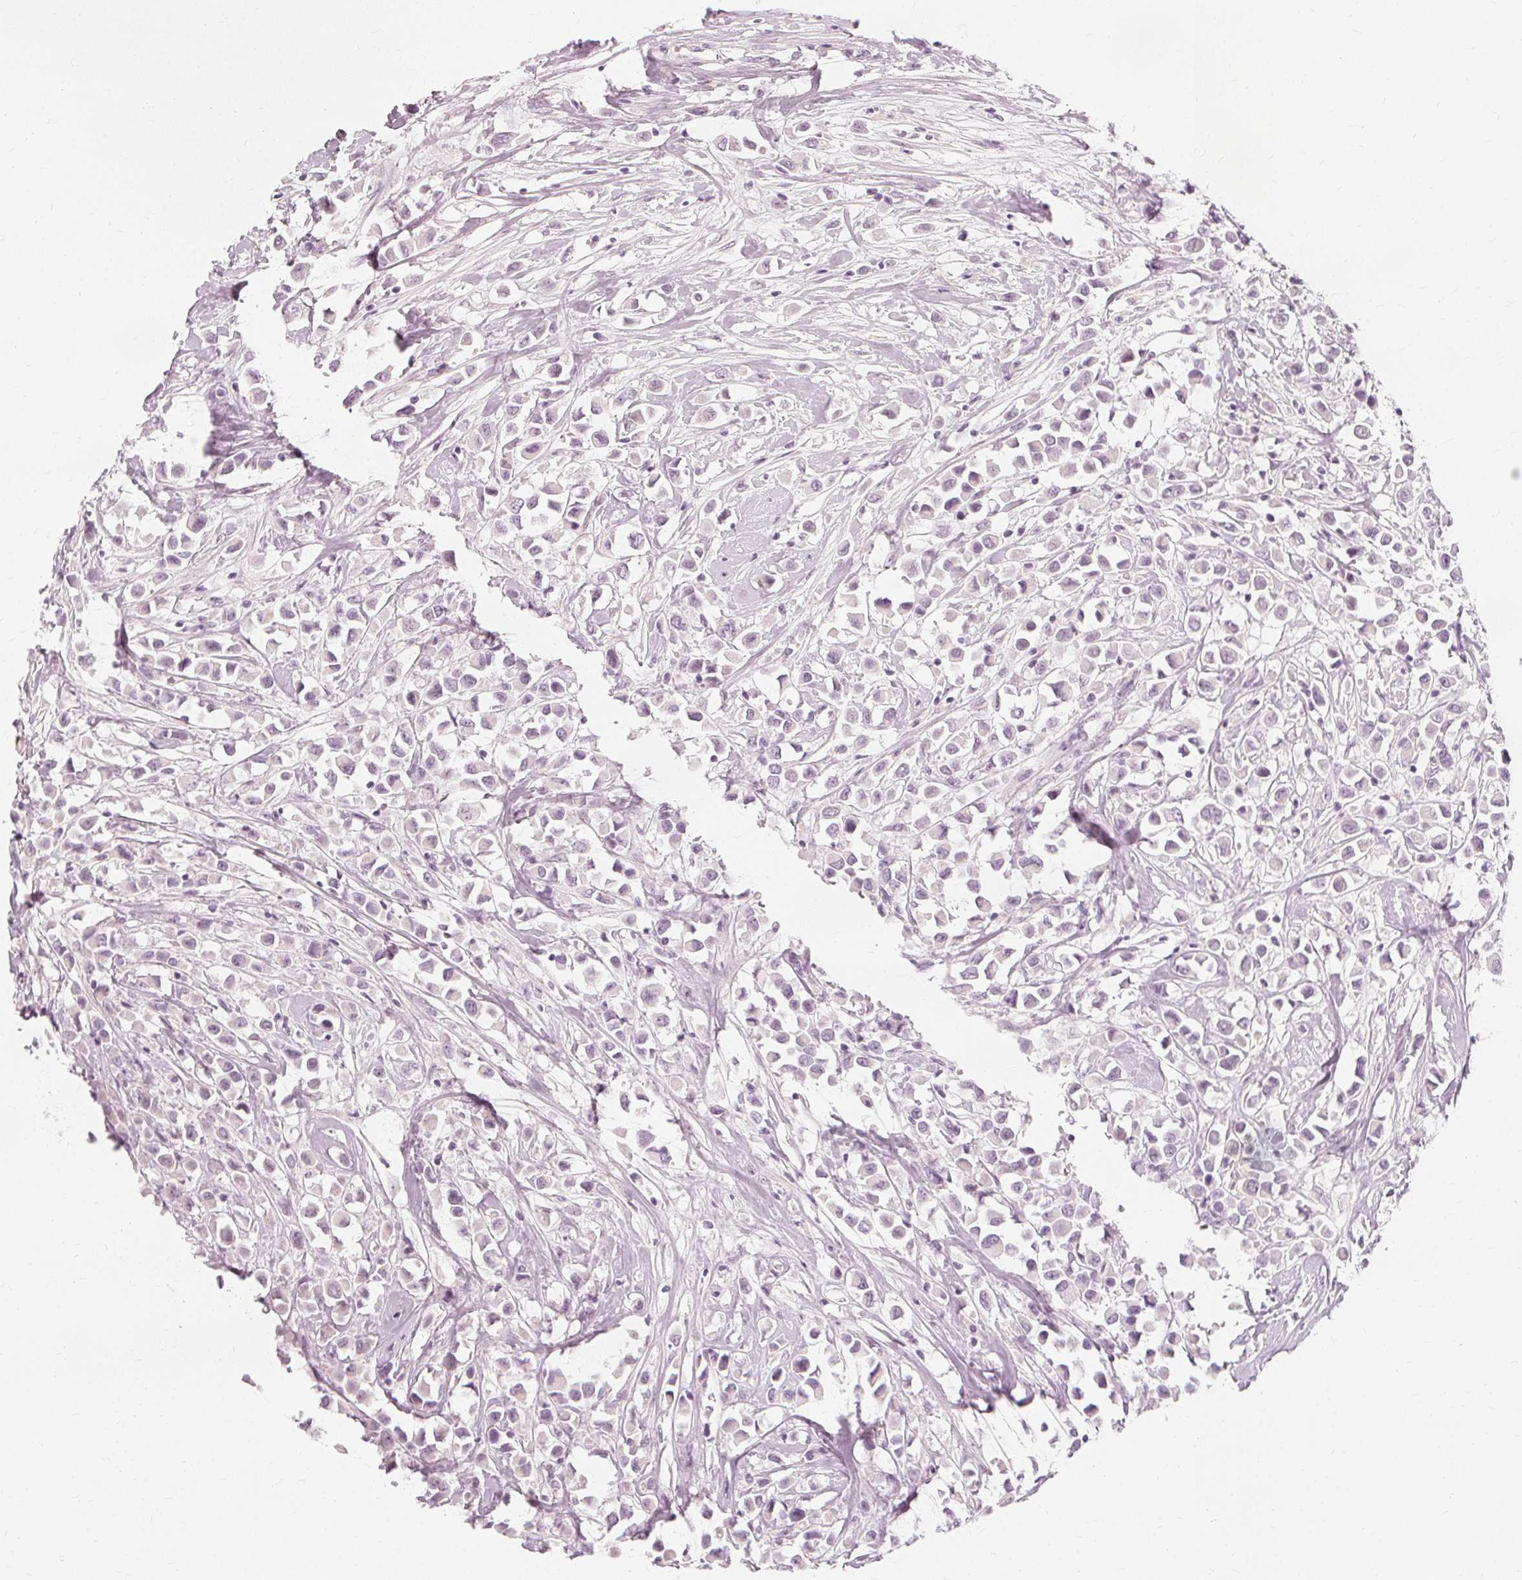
{"staining": {"intensity": "negative", "quantity": "none", "location": "none"}, "tissue": "breast cancer", "cell_type": "Tumor cells", "image_type": "cancer", "snomed": [{"axis": "morphology", "description": "Duct carcinoma"}, {"axis": "topography", "description": "Breast"}], "caption": "The histopathology image reveals no significant positivity in tumor cells of breast cancer (infiltrating ductal carcinoma).", "gene": "NXPE1", "patient": {"sex": "female", "age": 61}}